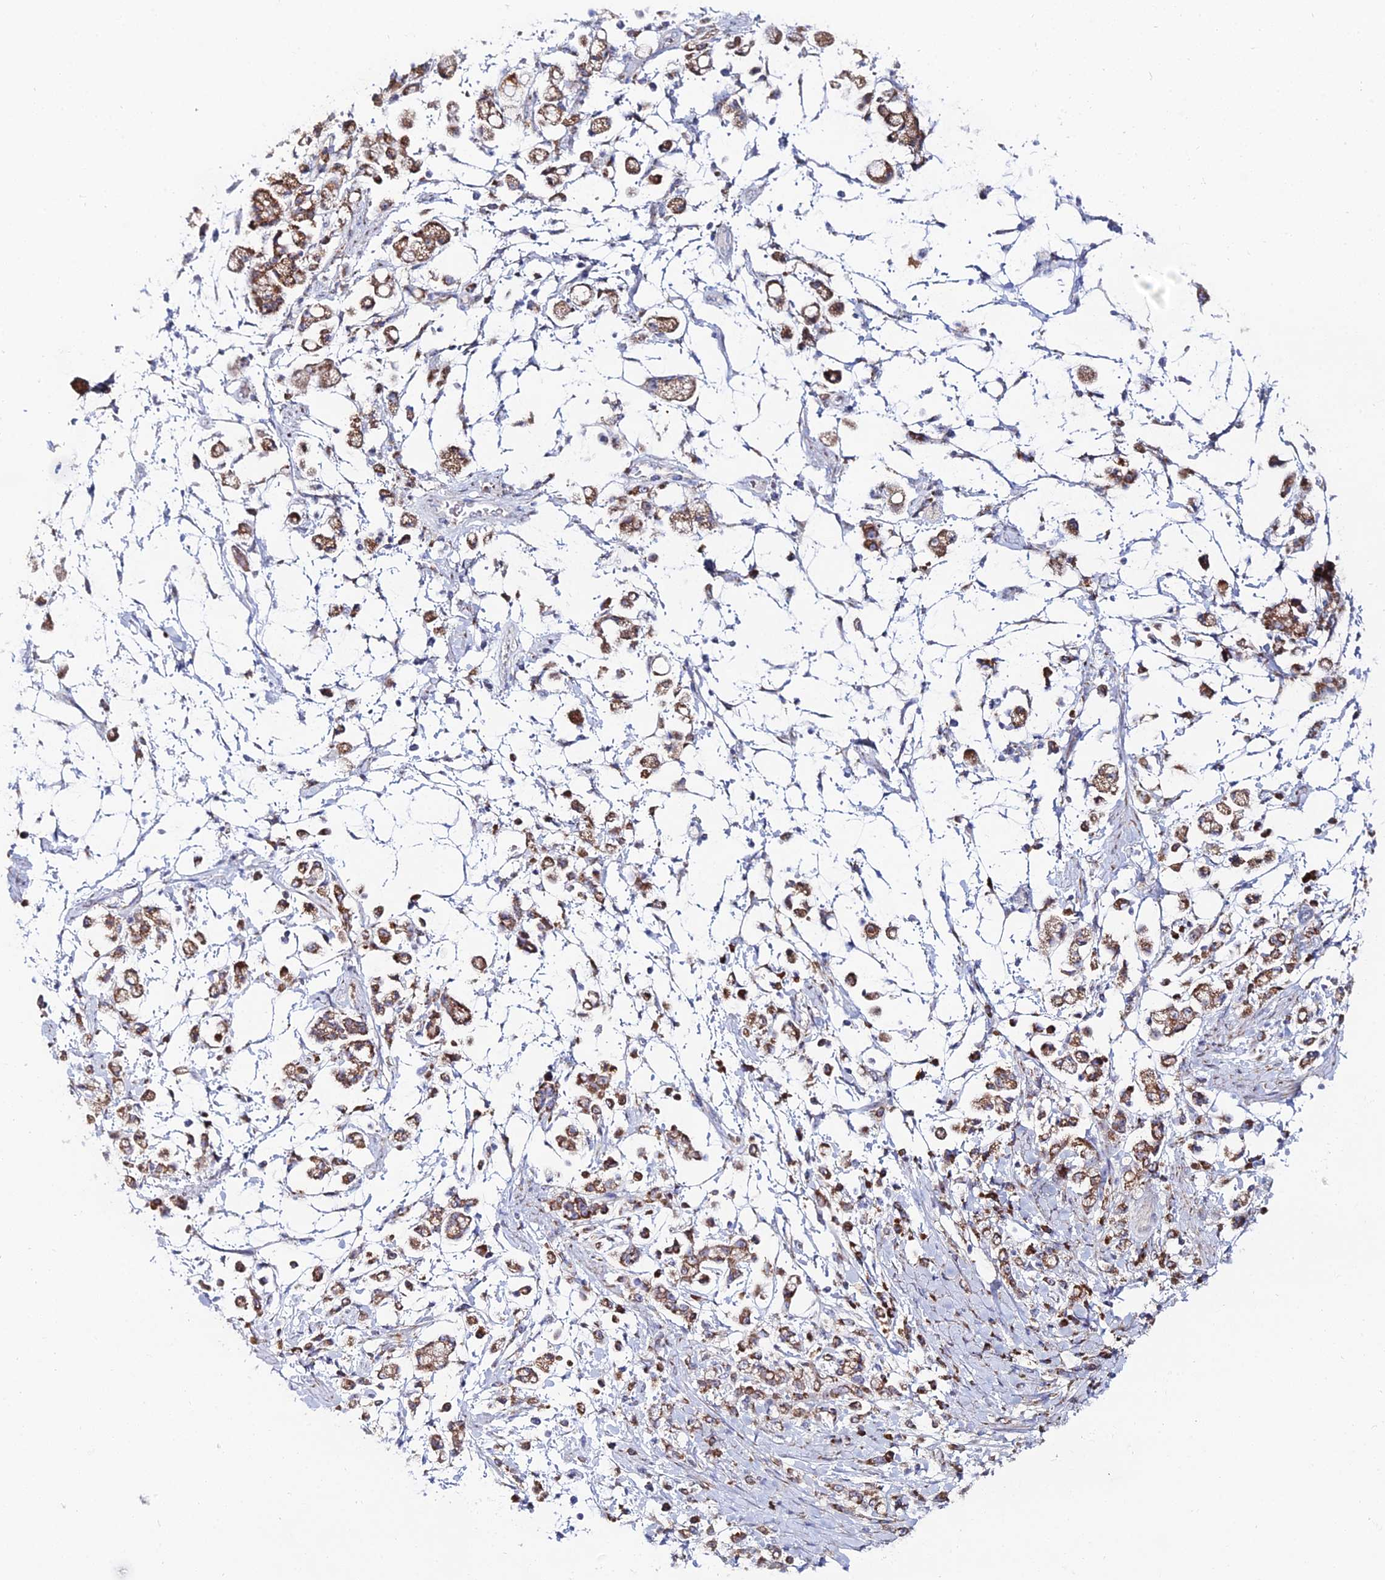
{"staining": {"intensity": "moderate", "quantity": ">75%", "location": "cytoplasmic/membranous"}, "tissue": "stomach cancer", "cell_type": "Tumor cells", "image_type": "cancer", "snomed": [{"axis": "morphology", "description": "Adenocarcinoma, NOS"}, {"axis": "topography", "description": "Stomach"}], "caption": "Protein expression analysis of human adenocarcinoma (stomach) reveals moderate cytoplasmic/membranous positivity in approximately >75% of tumor cells. The staining was performed using DAB, with brown indicating positive protein expression. Nuclei are stained blue with hematoxylin.", "gene": "MPC1", "patient": {"sex": "female", "age": 60}}